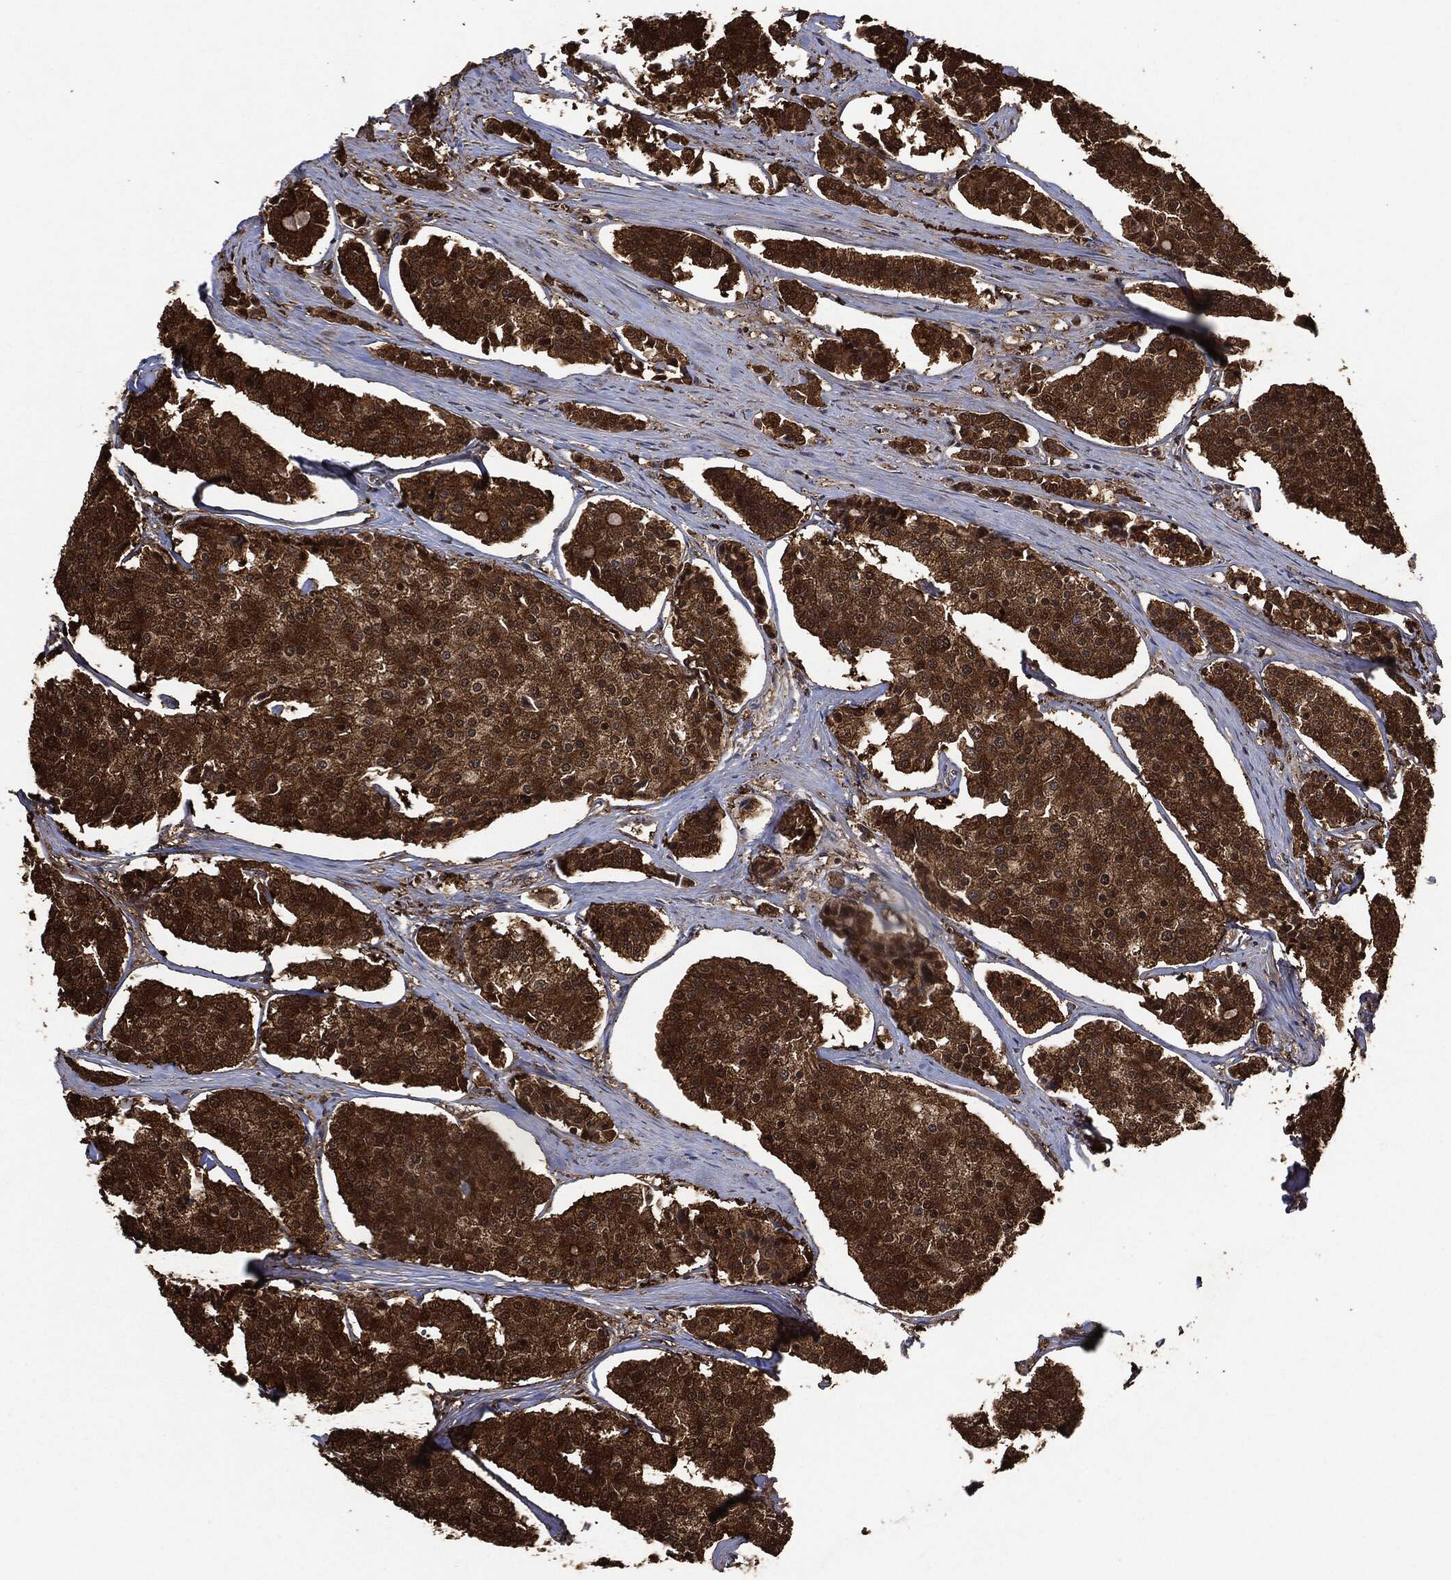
{"staining": {"intensity": "strong", "quantity": ">75%", "location": "cytoplasmic/membranous"}, "tissue": "carcinoid", "cell_type": "Tumor cells", "image_type": "cancer", "snomed": [{"axis": "morphology", "description": "Carcinoid, malignant, NOS"}, {"axis": "topography", "description": "Small intestine"}], "caption": "Immunohistochemical staining of human carcinoid (malignant) shows high levels of strong cytoplasmic/membranous protein expression in about >75% of tumor cells.", "gene": "BRAF", "patient": {"sex": "female", "age": 65}}